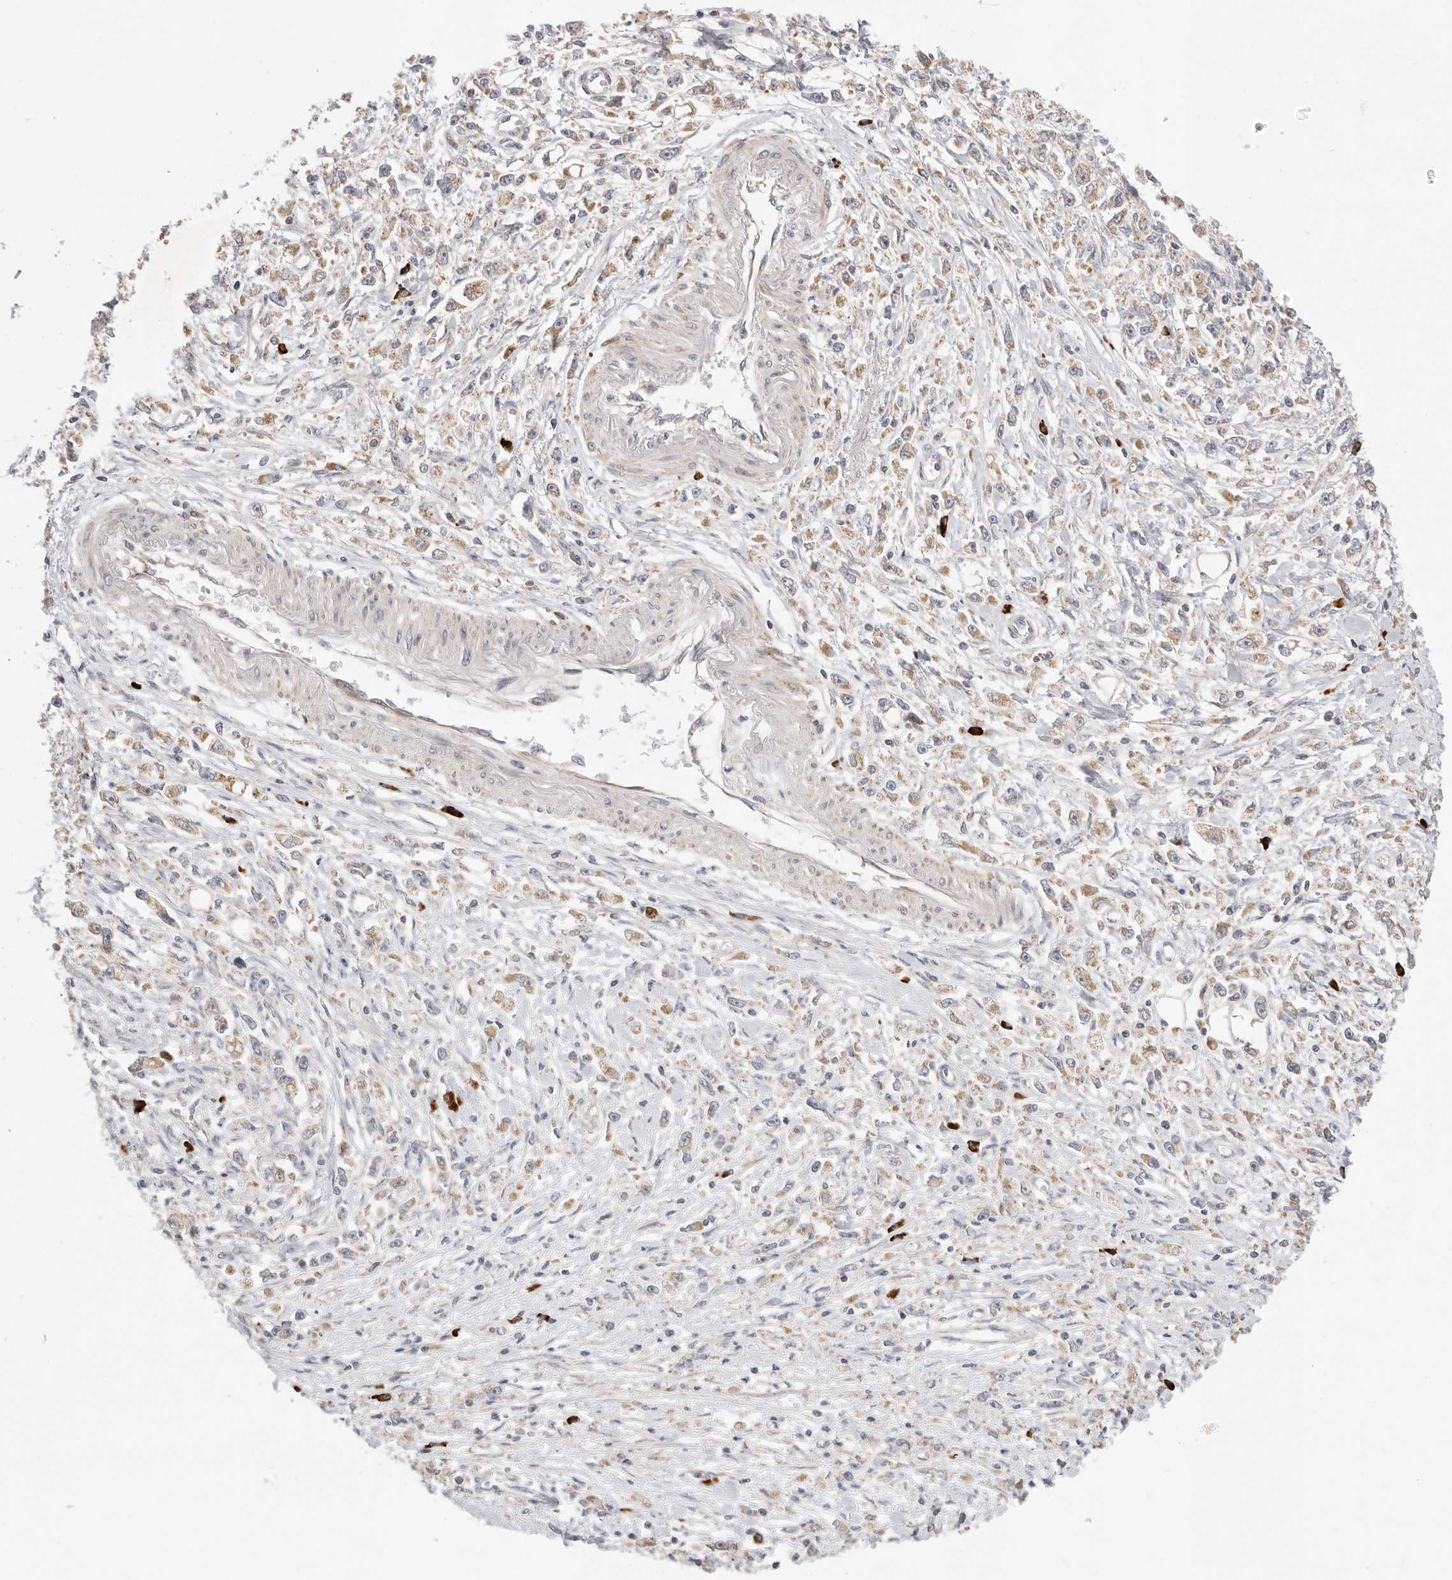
{"staining": {"intensity": "moderate", "quantity": "25%-75%", "location": "cytoplasmic/membranous"}, "tissue": "stomach cancer", "cell_type": "Tumor cells", "image_type": "cancer", "snomed": [{"axis": "morphology", "description": "Adenocarcinoma, NOS"}, {"axis": "topography", "description": "Stomach"}], "caption": "Stomach cancer (adenocarcinoma) stained with a protein marker demonstrates moderate staining in tumor cells.", "gene": "USH1C", "patient": {"sex": "female", "age": 59}}